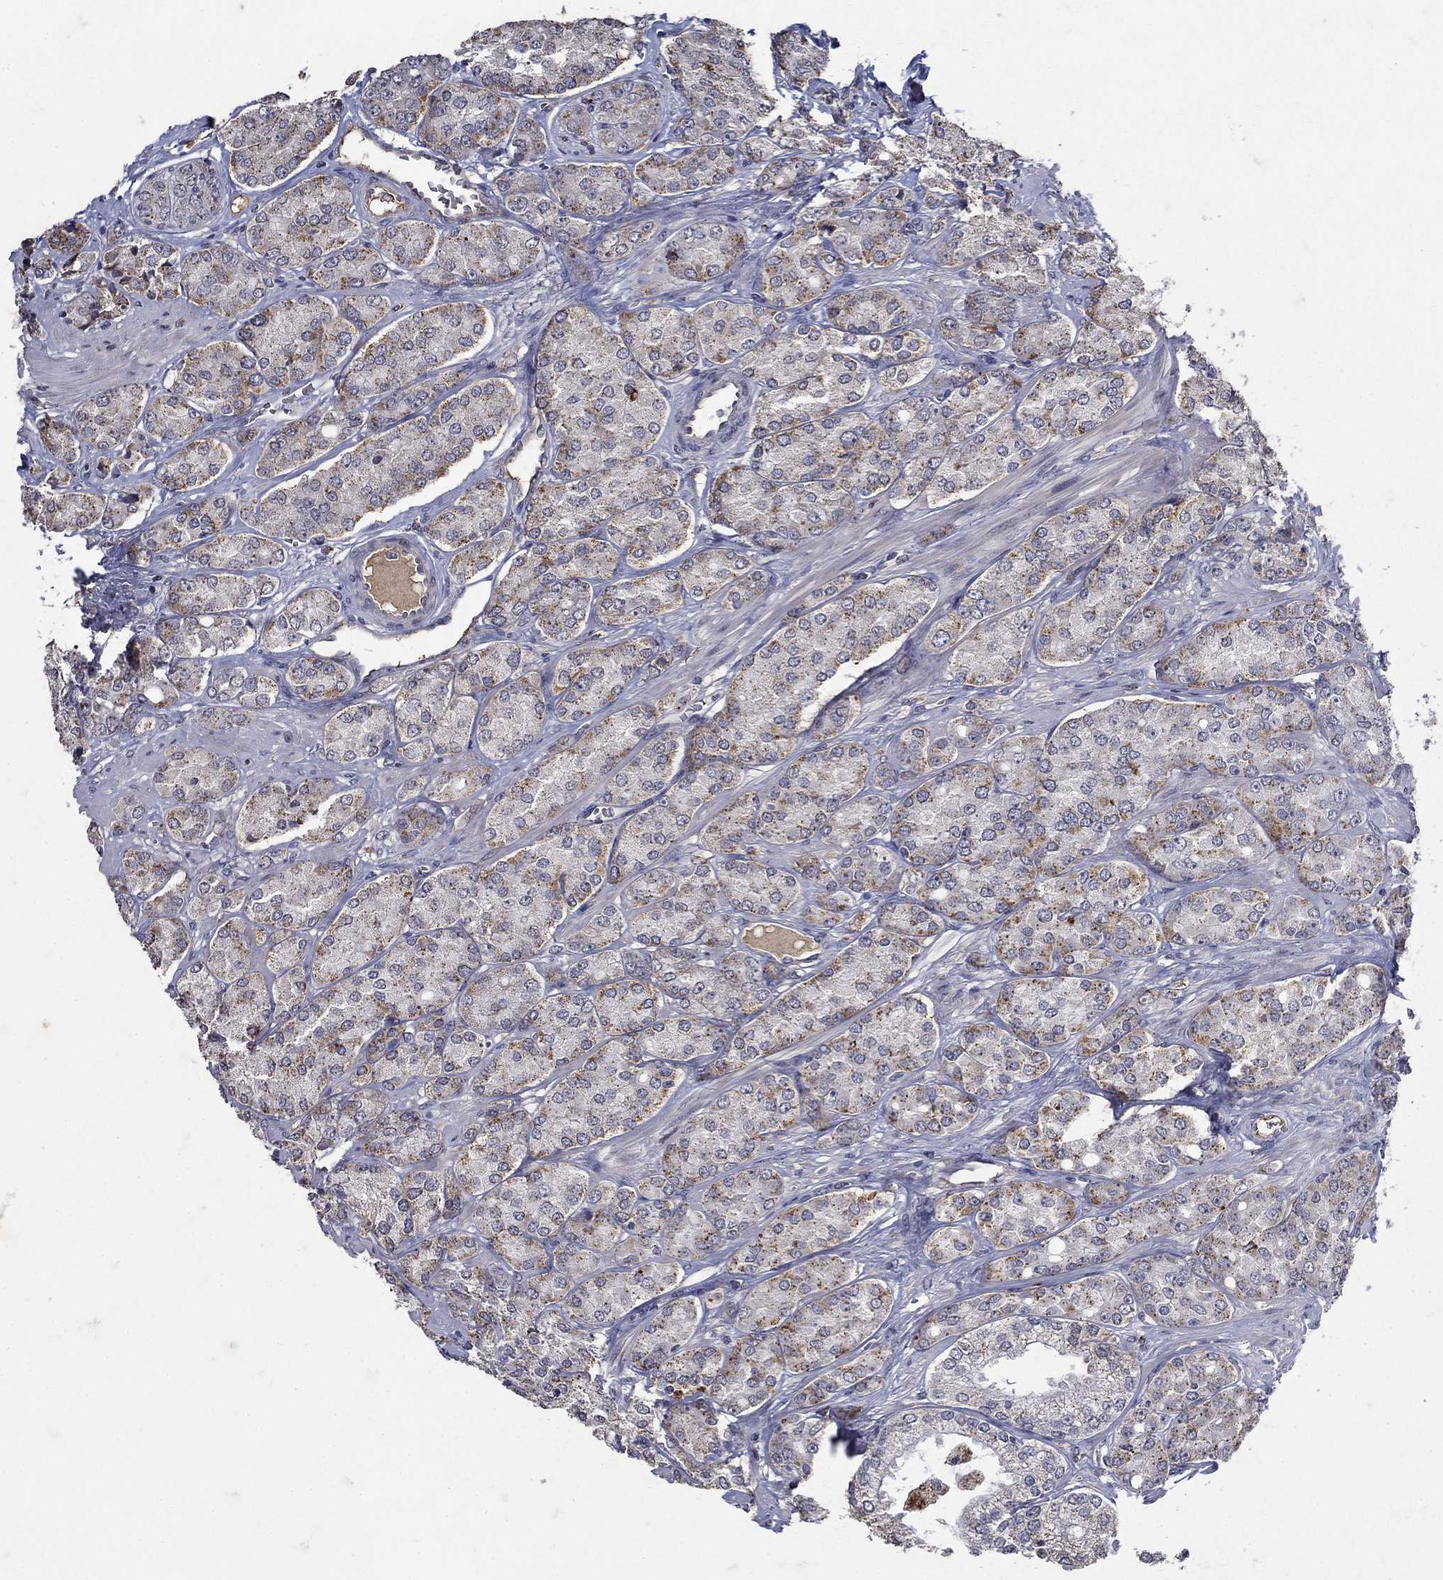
{"staining": {"intensity": "moderate", "quantity": "25%-75%", "location": "cytoplasmic/membranous"}, "tissue": "prostate cancer", "cell_type": "Tumor cells", "image_type": "cancer", "snomed": [{"axis": "morphology", "description": "Adenocarcinoma, NOS"}, {"axis": "topography", "description": "Prostate"}], "caption": "DAB immunohistochemical staining of prostate cancer (adenocarcinoma) displays moderate cytoplasmic/membranous protein positivity in about 25%-75% of tumor cells.", "gene": "NPC2", "patient": {"sex": "male", "age": 67}}